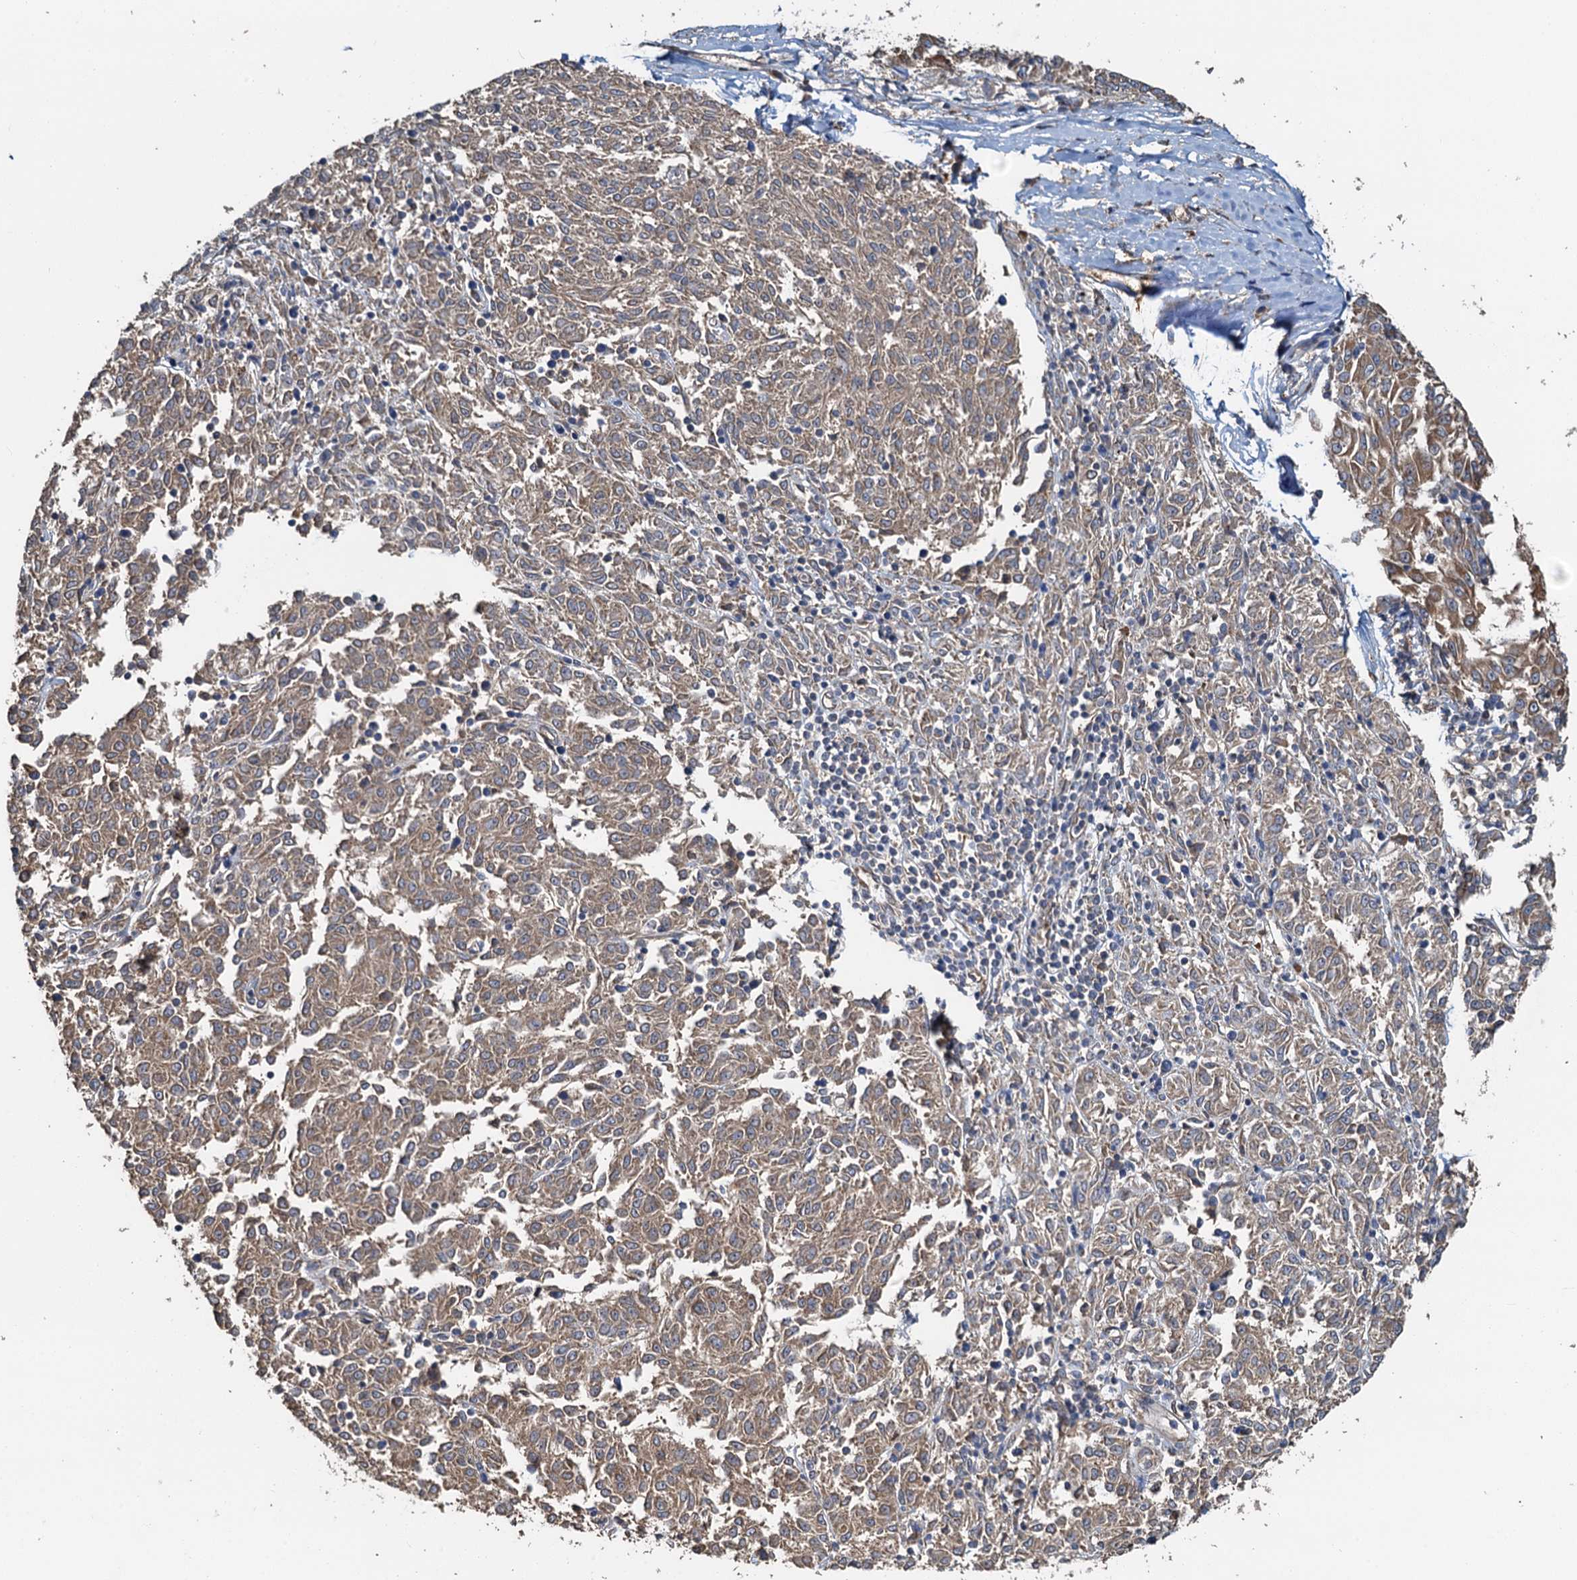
{"staining": {"intensity": "moderate", "quantity": ">75%", "location": "cytoplasmic/membranous"}, "tissue": "melanoma", "cell_type": "Tumor cells", "image_type": "cancer", "snomed": [{"axis": "morphology", "description": "Malignant melanoma, NOS"}, {"axis": "topography", "description": "Skin"}], "caption": "Approximately >75% of tumor cells in melanoma show moderate cytoplasmic/membranous protein staining as visualized by brown immunohistochemical staining.", "gene": "HYI", "patient": {"sex": "female", "age": 72}}